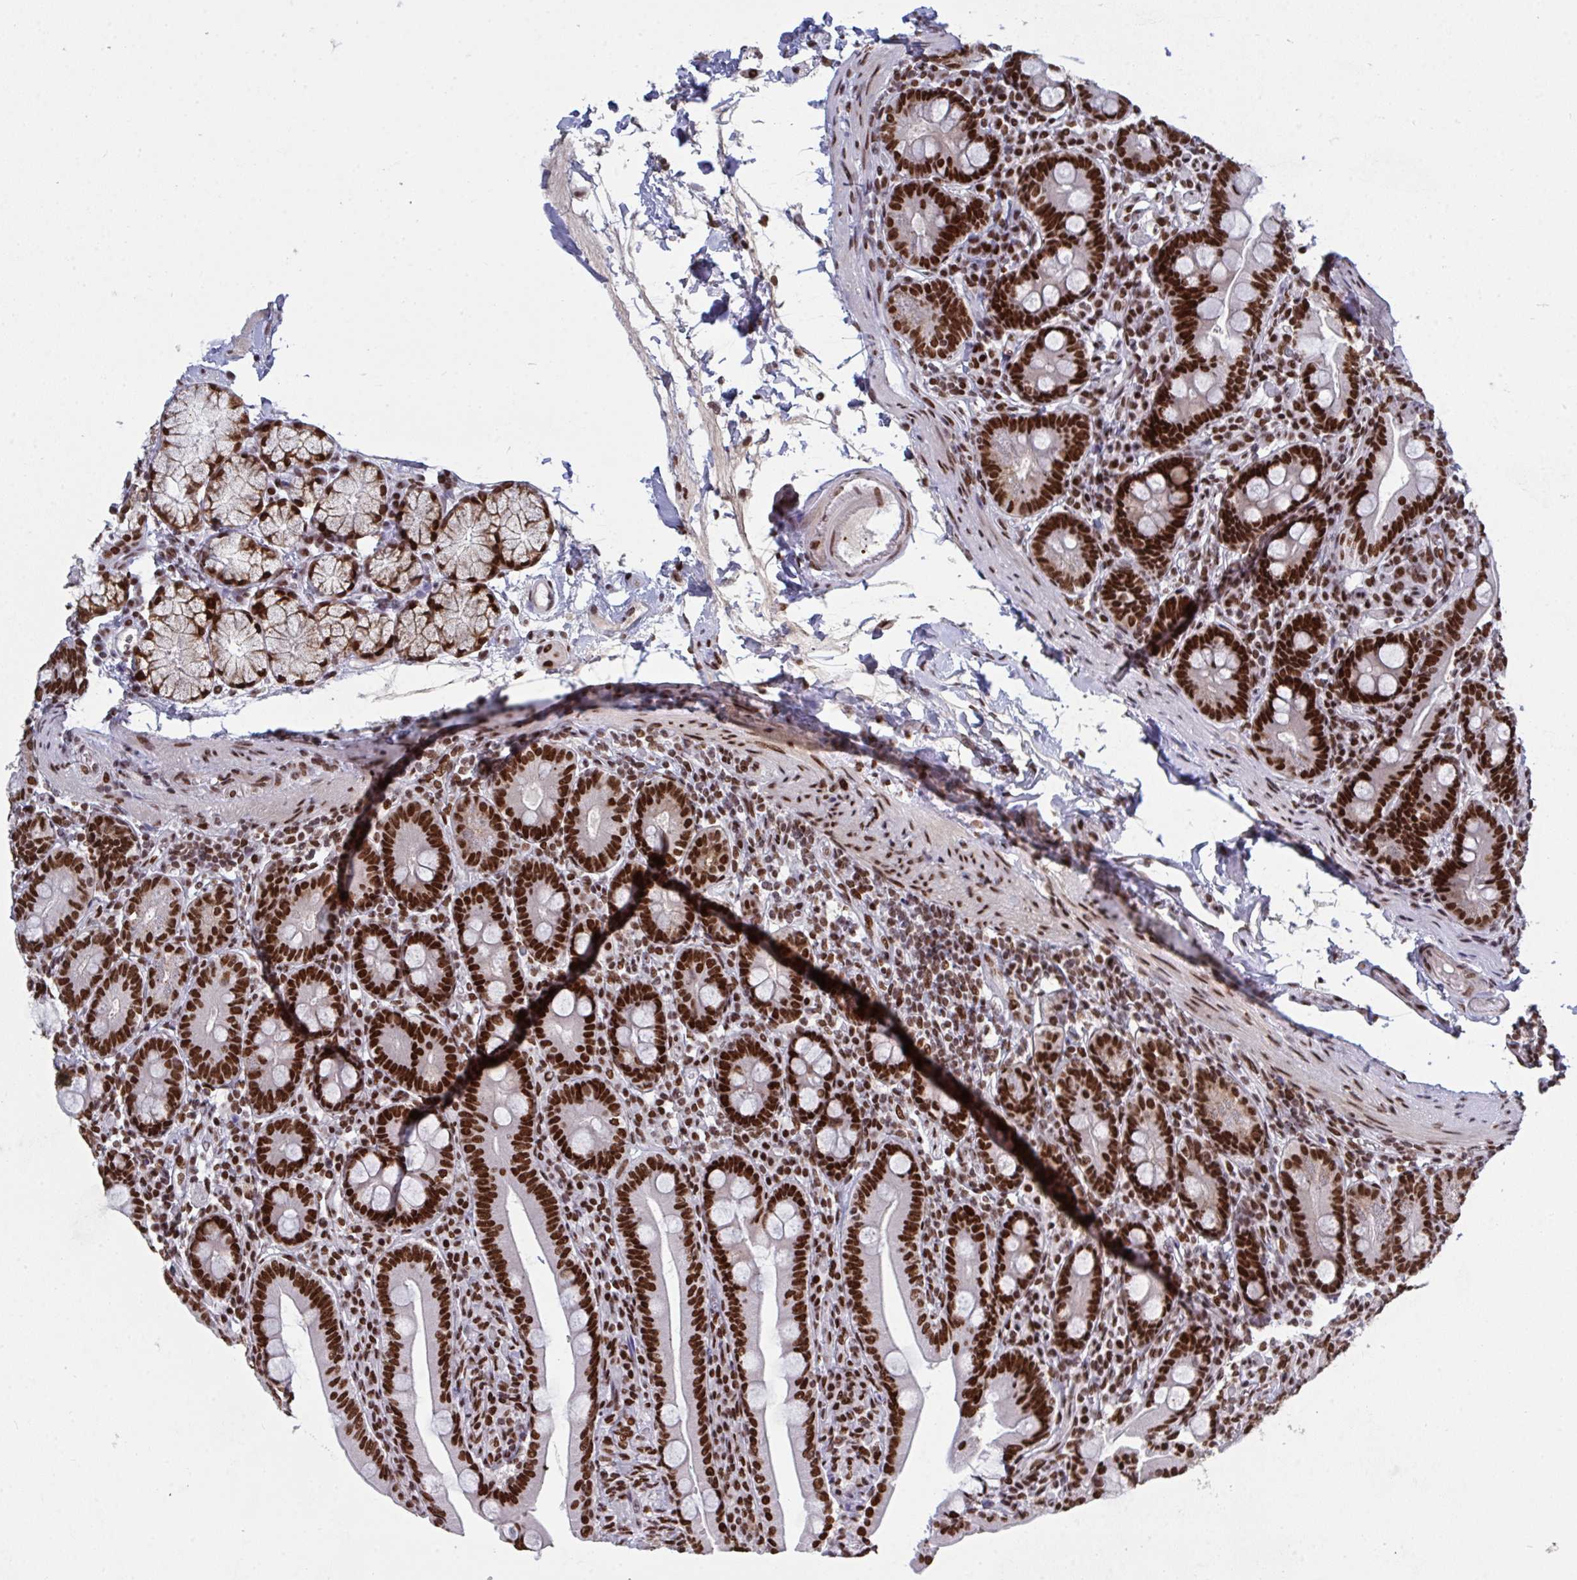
{"staining": {"intensity": "strong", "quantity": ">75%", "location": "nuclear"}, "tissue": "duodenum", "cell_type": "Glandular cells", "image_type": "normal", "snomed": [{"axis": "morphology", "description": "Normal tissue, NOS"}, {"axis": "topography", "description": "Duodenum"}], "caption": "About >75% of glandular cells in unremarkable duodenum reveal strong nuclear protein expression as visualized by brown immunohistochemical staining.", "gene": "ZNF607", "patient": {"sex": "female", "age": 67}}